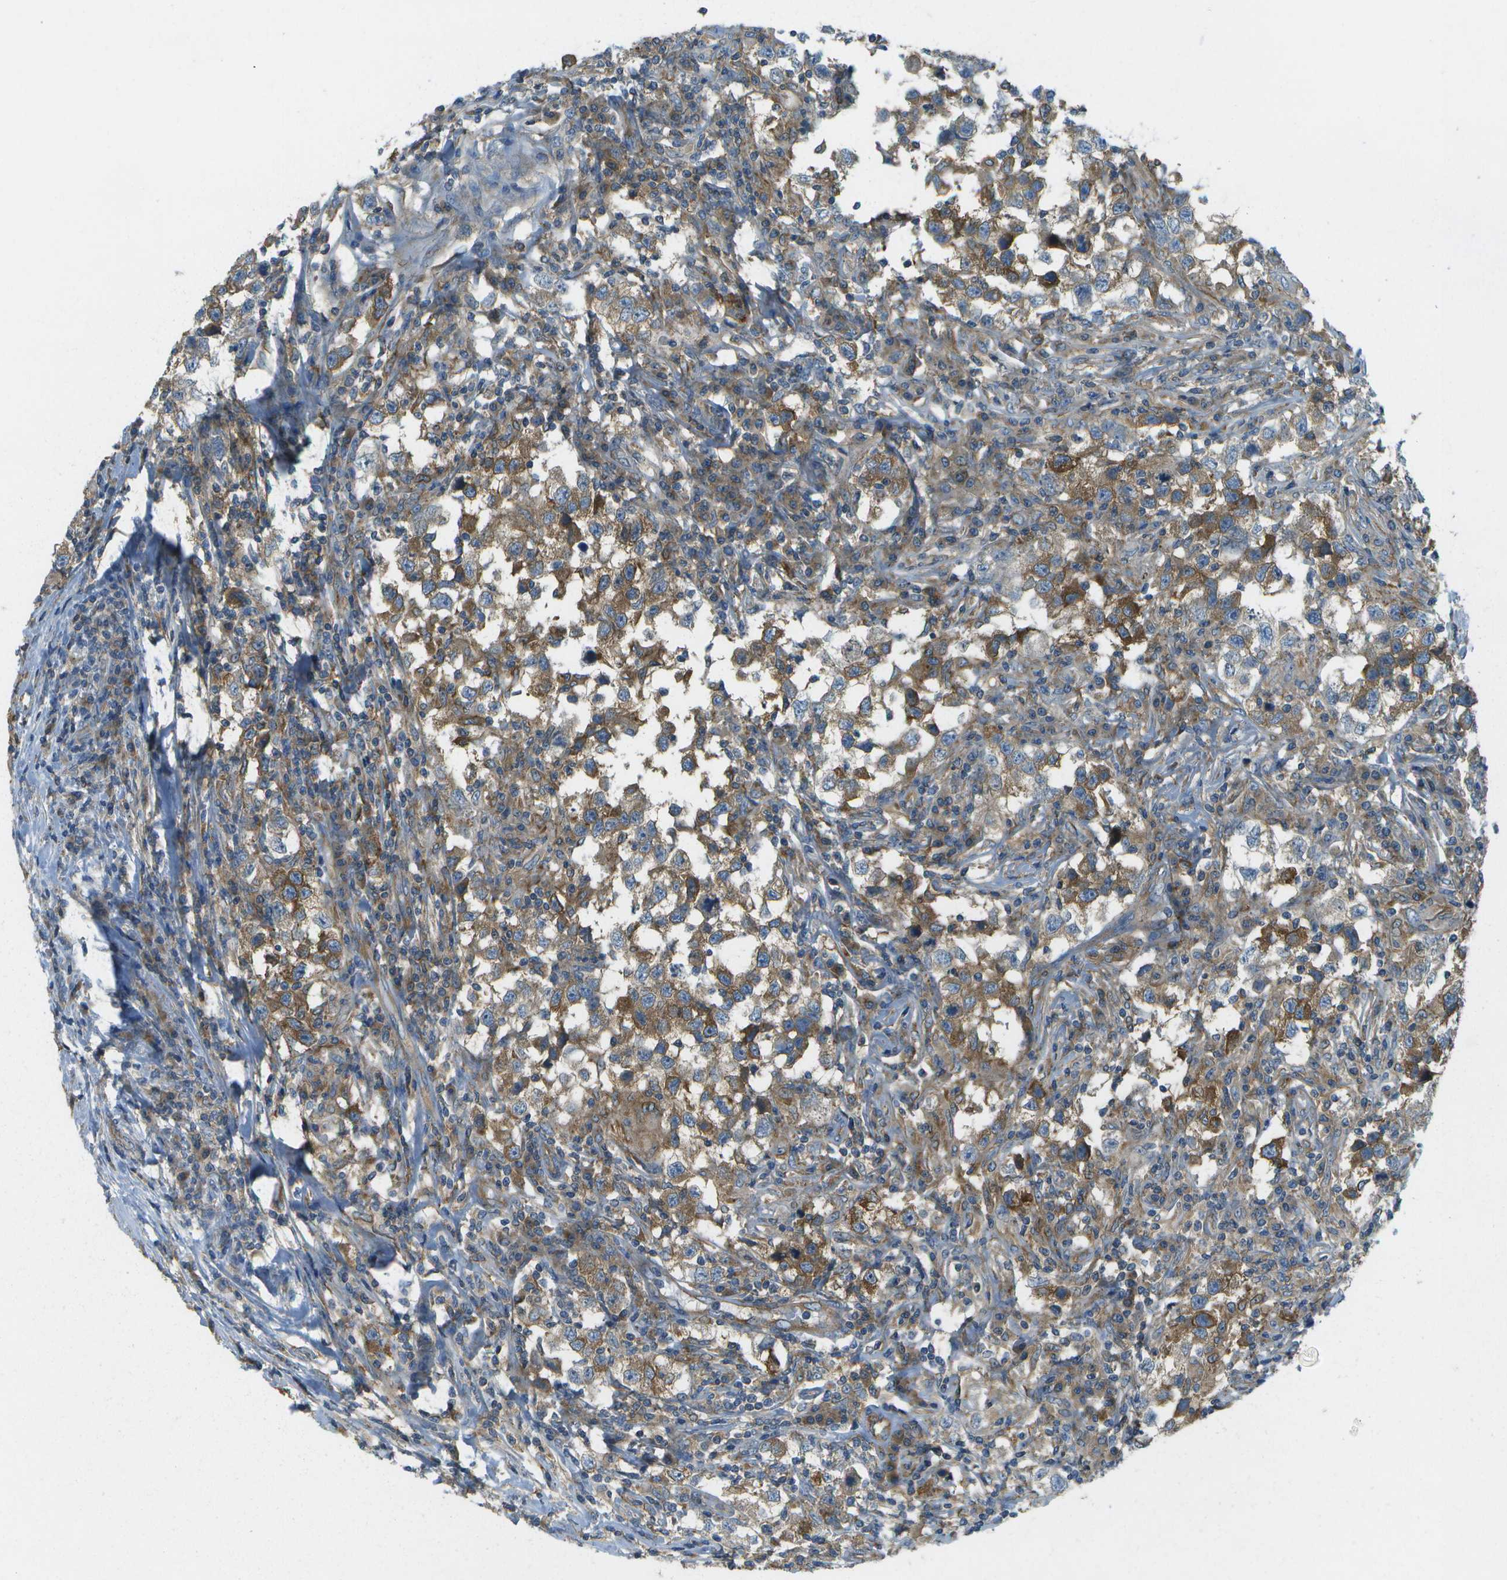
{"staining": {"intensity": "moderate", "quantity": ">75%", "location": "cytoplasmic/membranous"}, "tissue": "testis cancer", "cell_type": "Tumor cells", "image_type": "cancer", "snomed": [{"axis": "morphology", "description": "Carcinoma, Embryonal, NOS"}, {"axis": "topography", "description": "Testis"}], "caption": "Testis cancer tissue exhibits moderate cytoplasmic/membranous positivity in about >75% of tumor cells", "gene": "WNK2", "patient": {"sex": "male", "age": 21}}